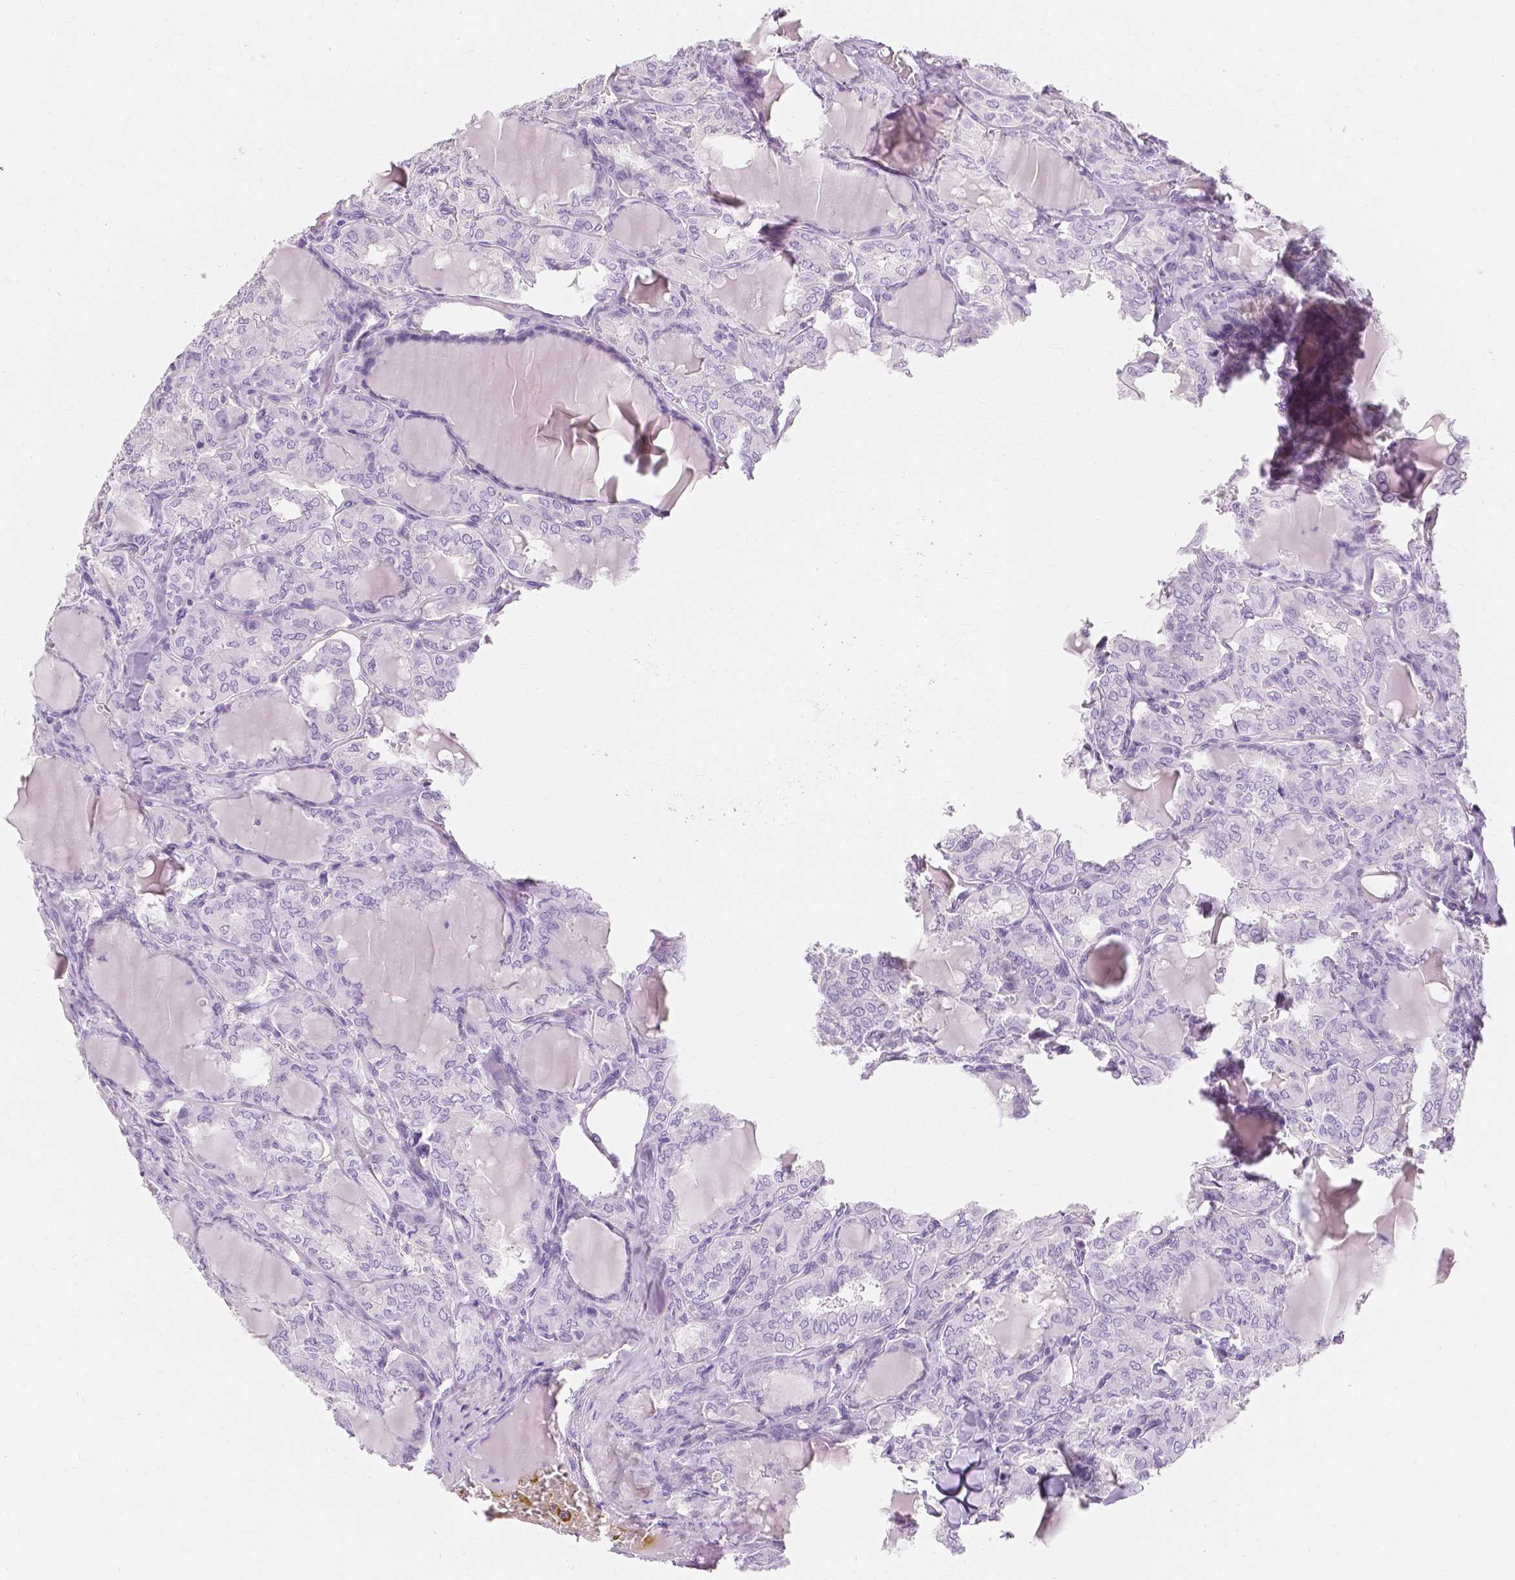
{"staining": {"intensity": "negative", "quantity": "none", "location": "none"}, "tissue": "thyroid cancer", "cell_type": "Tumor cells", "image_type": "cancer", "snomed": [{"axis": "morphology", "description": "Papillary adenocarcinoma, NOS"}, {"axis": "topography", "description": "Thyroid gland"}], "caption": "Papillary adenocarcinoma (thyroid) was stained to show a protein in brown. There is no significant expression in tumor cells. The staining was performed using DAB (3,3'-diaminobenzidine) to visualize the protein expression in brown, while the nuclei were stained in blue with hematoxylin (Magnification: 20x).", "gene": "MUC12", "patient": {"sex": "male", "age": 20}}